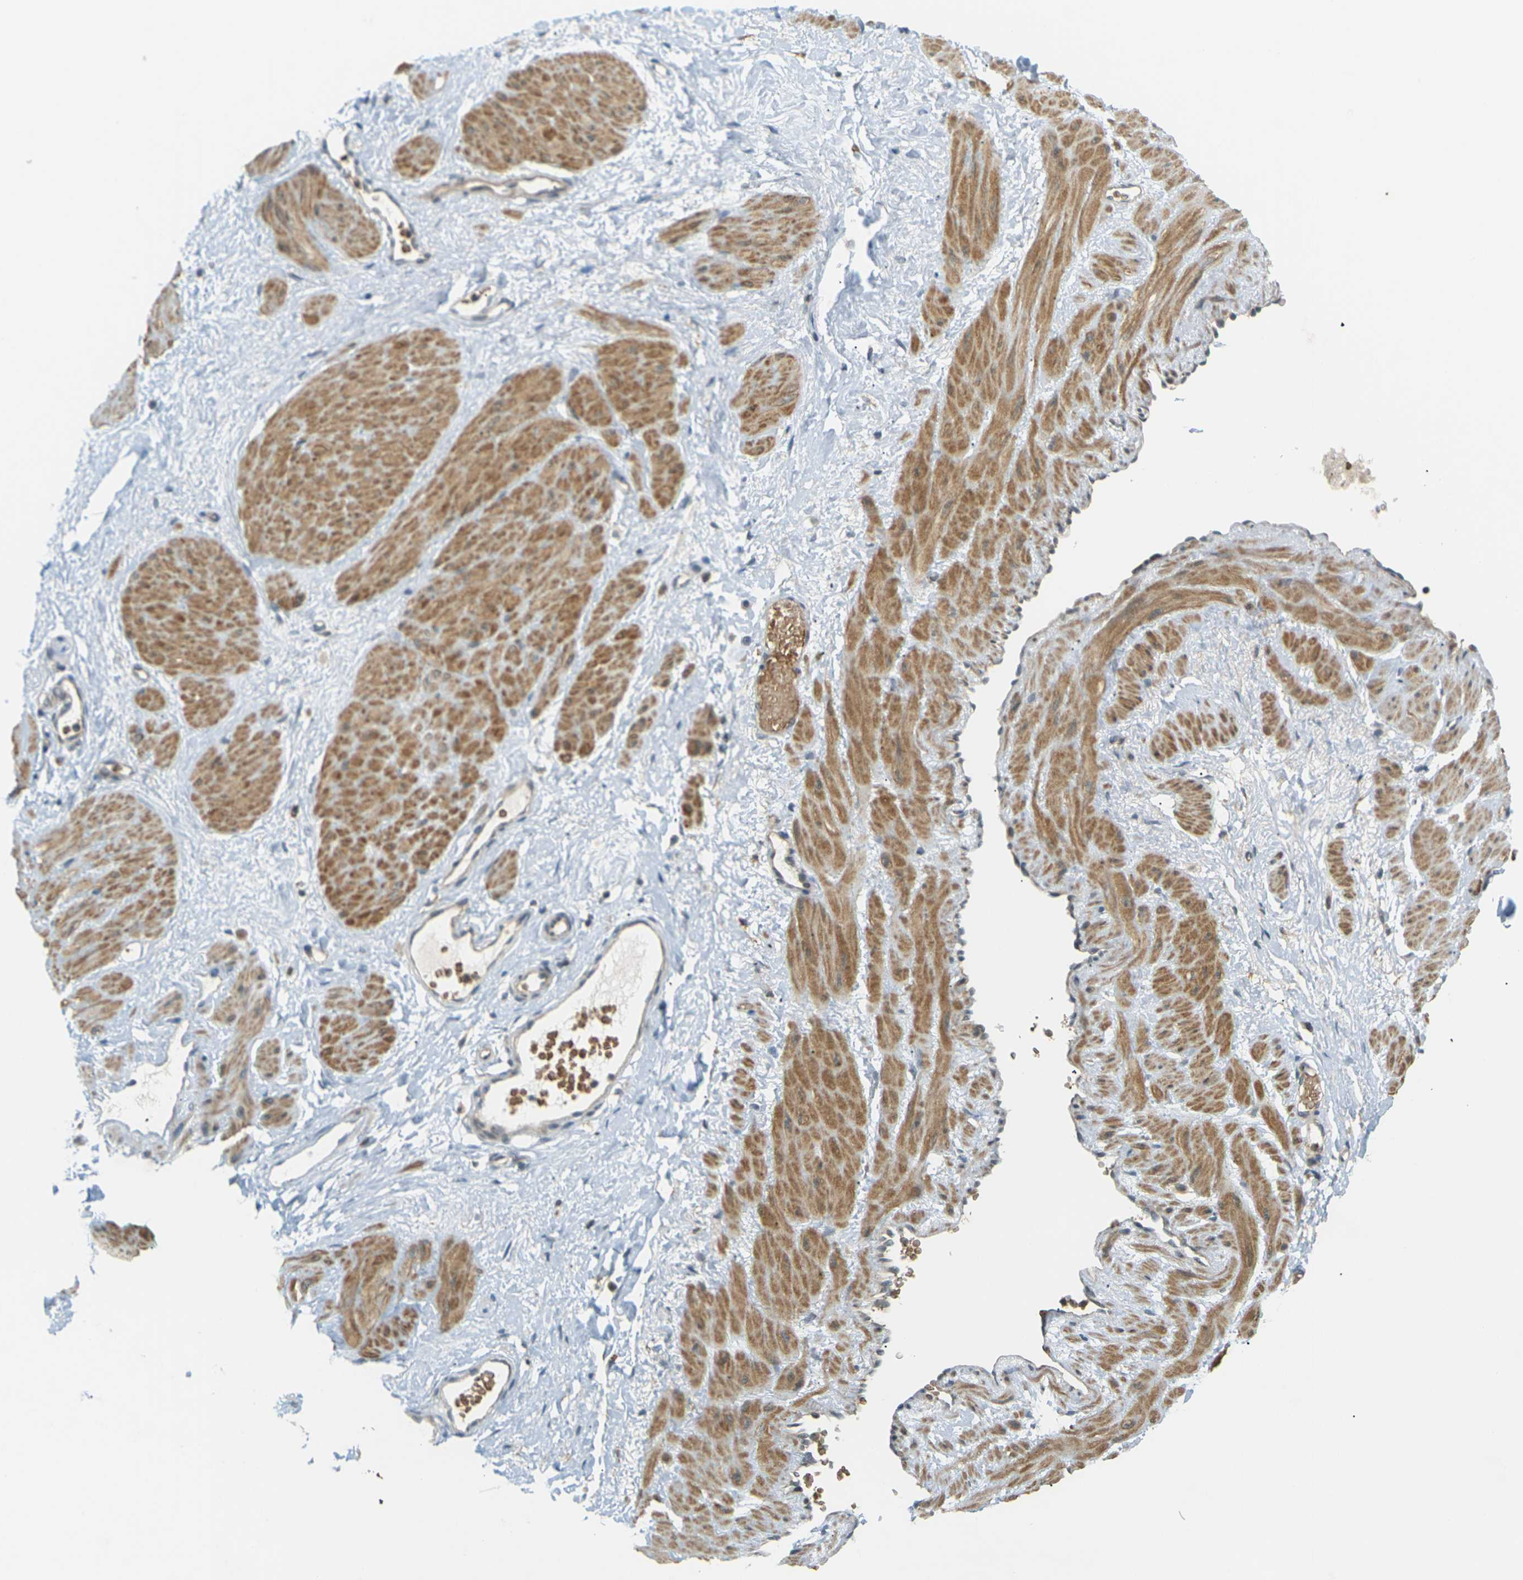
{"staining": {"intensity": "weak", "quantity": "25%-75%", "location": "cytoplasmic/membranous"}, "tissue": "adipose tissue", "cell_type": "Adipocytes", "image_type": "normal", "snomed": [{"axis": "morphology", "description": "Normal tissue, NOS"}, {"axis": "topography", "description": "Soft tissue"}, {"axis": "topography", "description": "Vascular tissue"}], "caption": "Immunohistochemistry (IHC) of unremarkable human adipose tissue displays low levels of weak cytoplasmic/membranous positivity in approximately 25%-75% of adipocytes.", "gene": "SOCS6", "patient": {"sex": "female", "age": 35}}